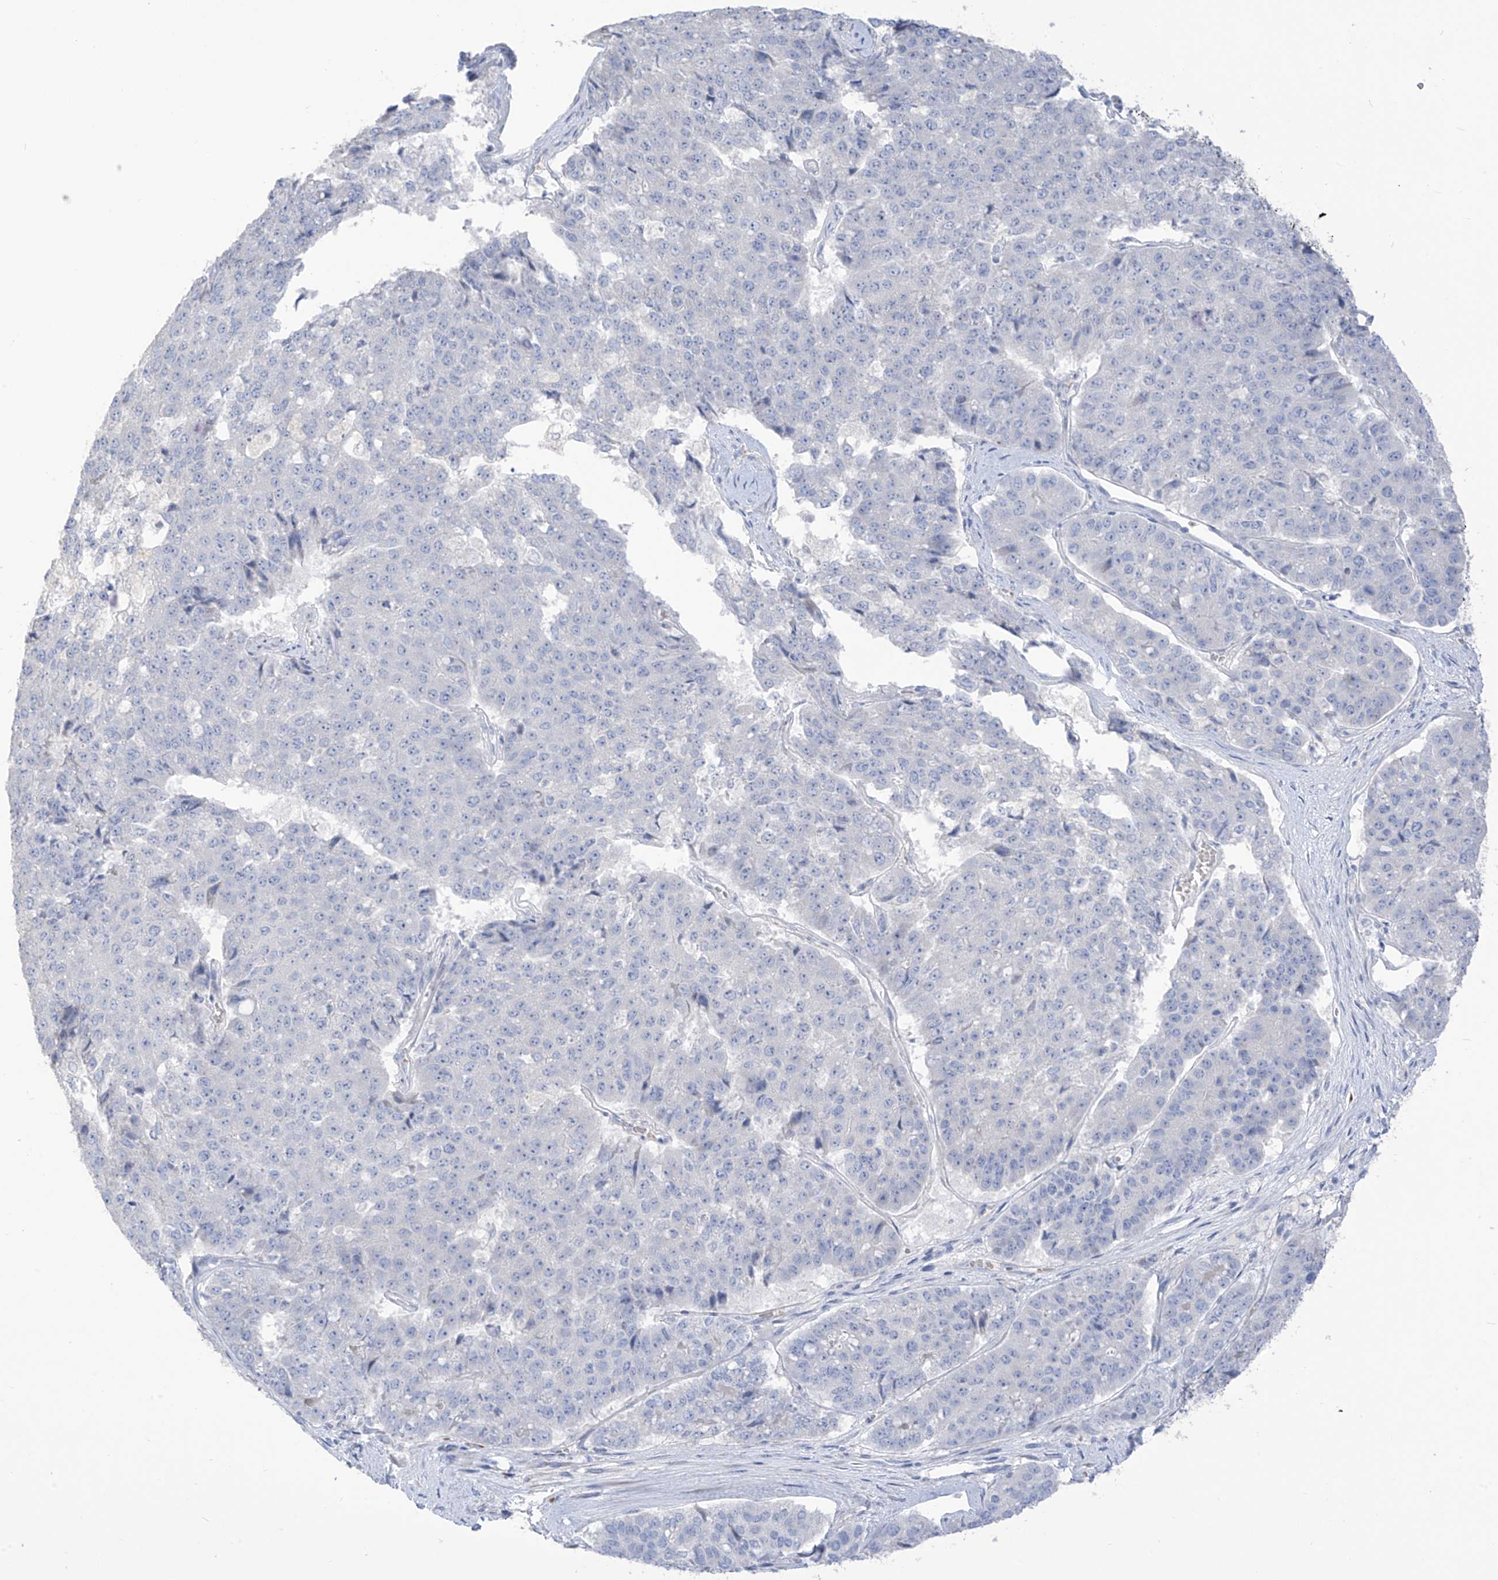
{"staining": {"intensity": "negative", "quantity": "none", "location": "none"}, "tissue": "pancreatic cancer", "cell_type": "Tumor cells", "image_type": "cancer", "snomed": [{"axis": "morphology", "description": "Adenocarcinoma, NOS"}, {"axis": "topography", "description": "Pancreas"}], "caption": "An image of pancreatic cancer stained for a protein displays no brown staining in tumor cells. (DAB (3,3'-diaminobenzidine) immunohistochemistry visualized using brightfield microscopy, high magnification).", "gene": "ASPRV1", "patient": {"sex": "male", "age": 50}}